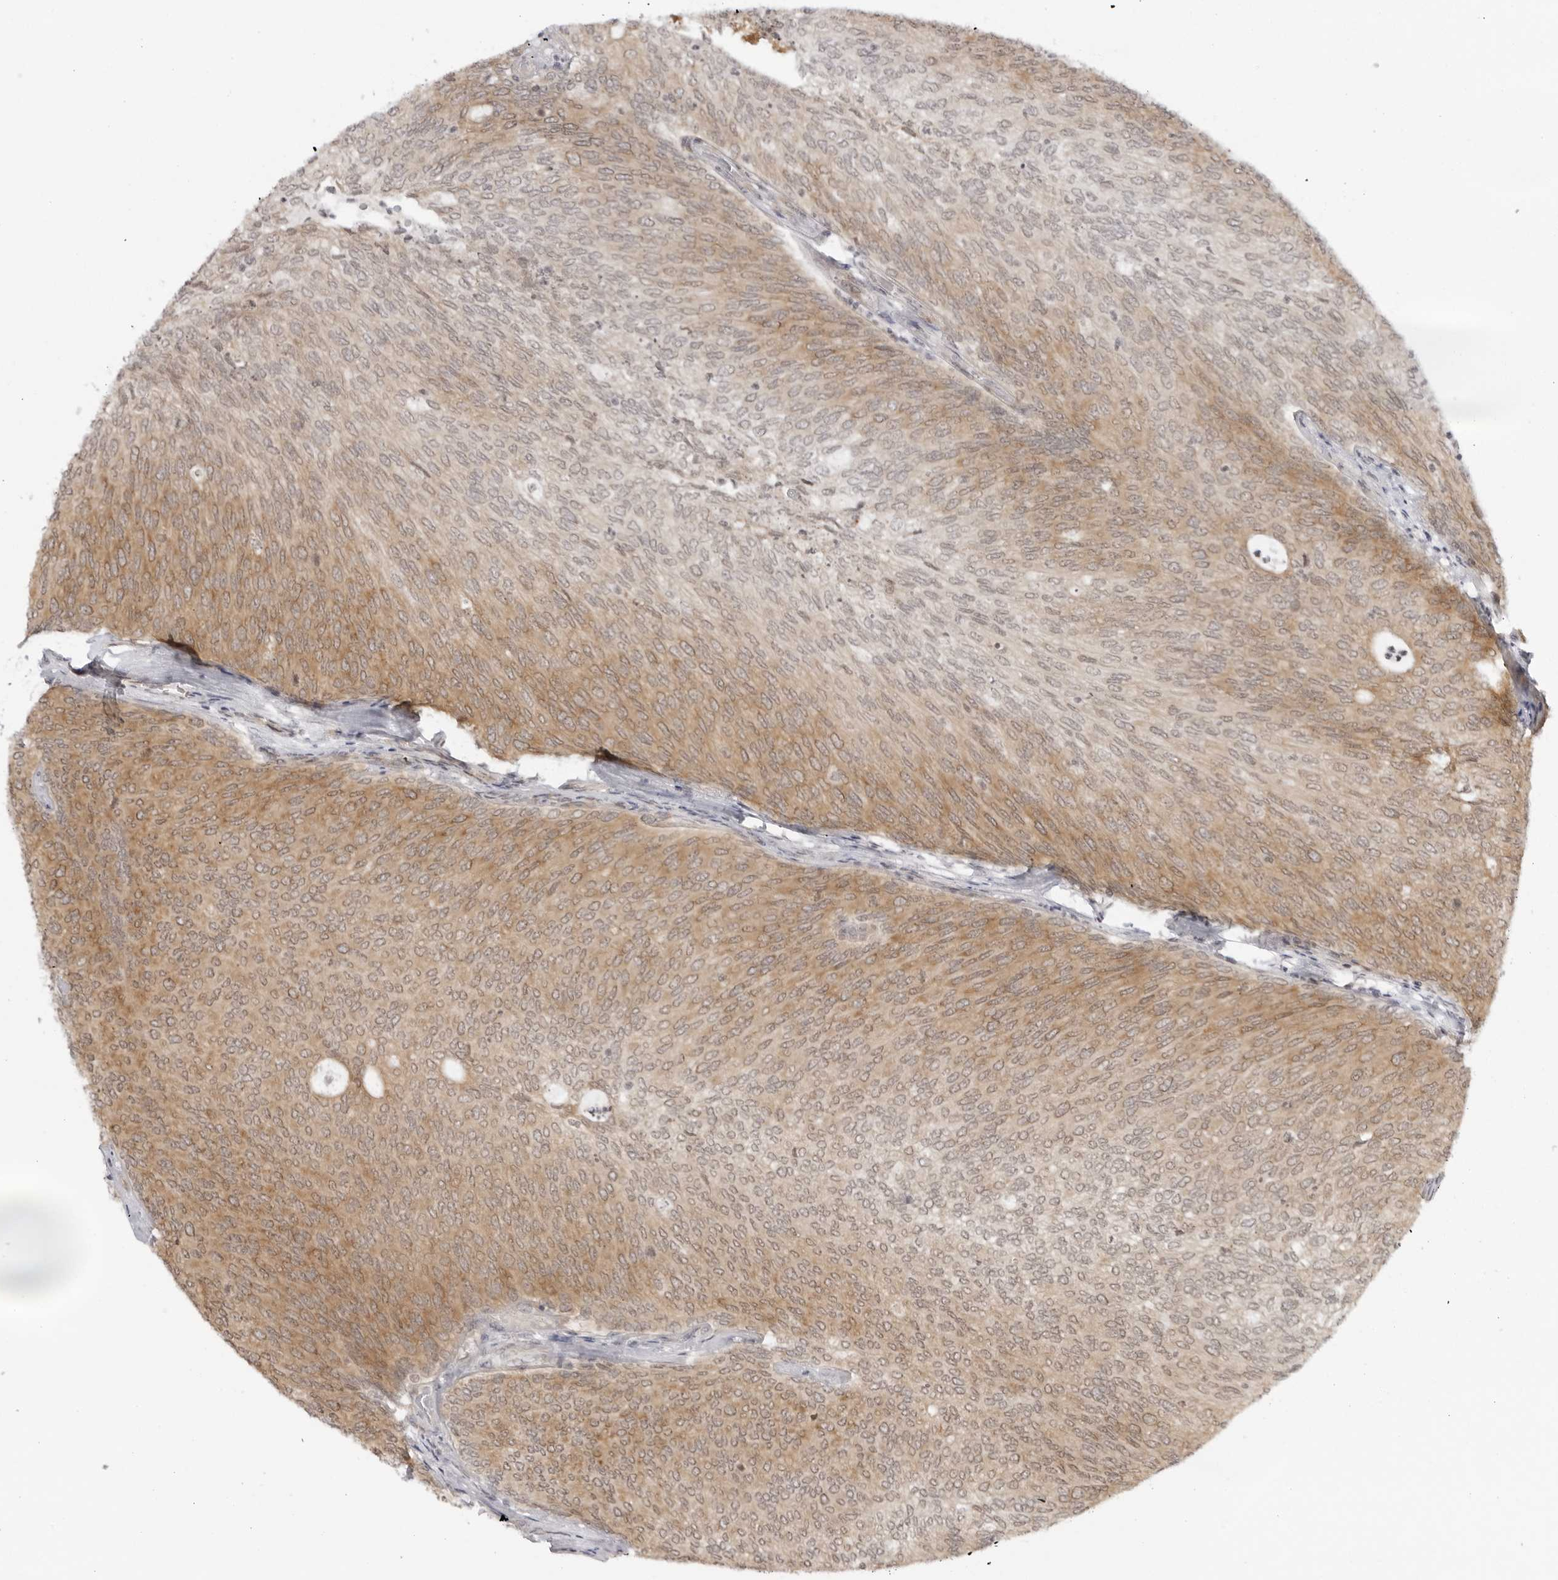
{"staining": {"intensity": "moderate", "quantity": ">75%", "location": "cytoplasmic/membranous"}, "tissue": "urothelial cancer", "cell_type": "Tumor cells", "image_type": "cancer", "snomed": [{"axis": "morphology", "description": "Urothelial carcinoma, Low grade"}, {"axis": "topography", "description": "Urinary bladder"}], "caption": "Low-grade urothelial carcinoma stained for a protein exhibits moderate cytoplasmic/membranous positivity in tumor cells. (DAB (3,3'-diaminobenzidine) IHC with brightfield microscopy, high magnification).", "gene": "PRRC2C", "patient": {"sex": "female", "age": 79}}